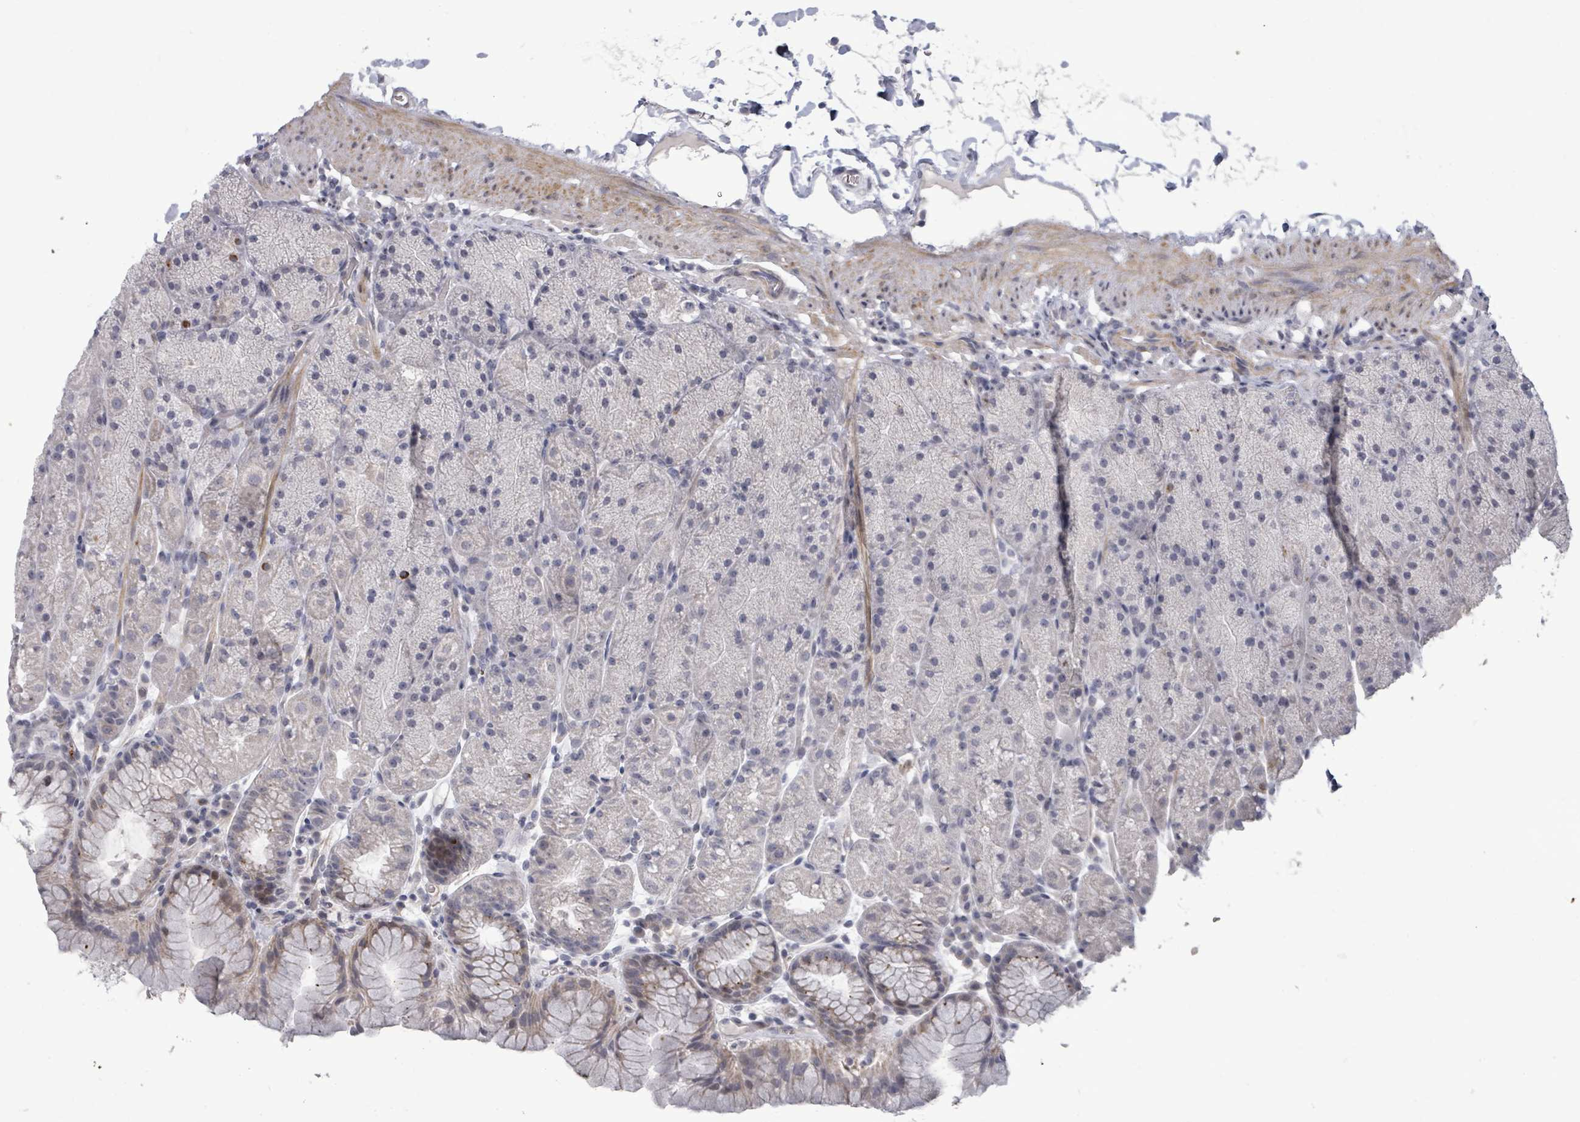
{"staining": {"intensity": "moderate", "quantity": "<25%", "location": "cytoplasmic/membranous"}, "tissue": "stomach", "cell_type": "Glandular cells", "image_type": "normal", "snomed": [{"axis": "morphology", "description": "Normal tissue, NOS"}, {"axis": "topography", "description": "Stomach, upper"}, {"axis": "topography", "description": "Stomach, lower"}], "caption": "Glandular cells display moderate cytoplasmic/membranous expression in about <25% of cells in unremarkable stomach.", "gene": "PTPN20", "patient": {"sex": "male", "age": 67}}